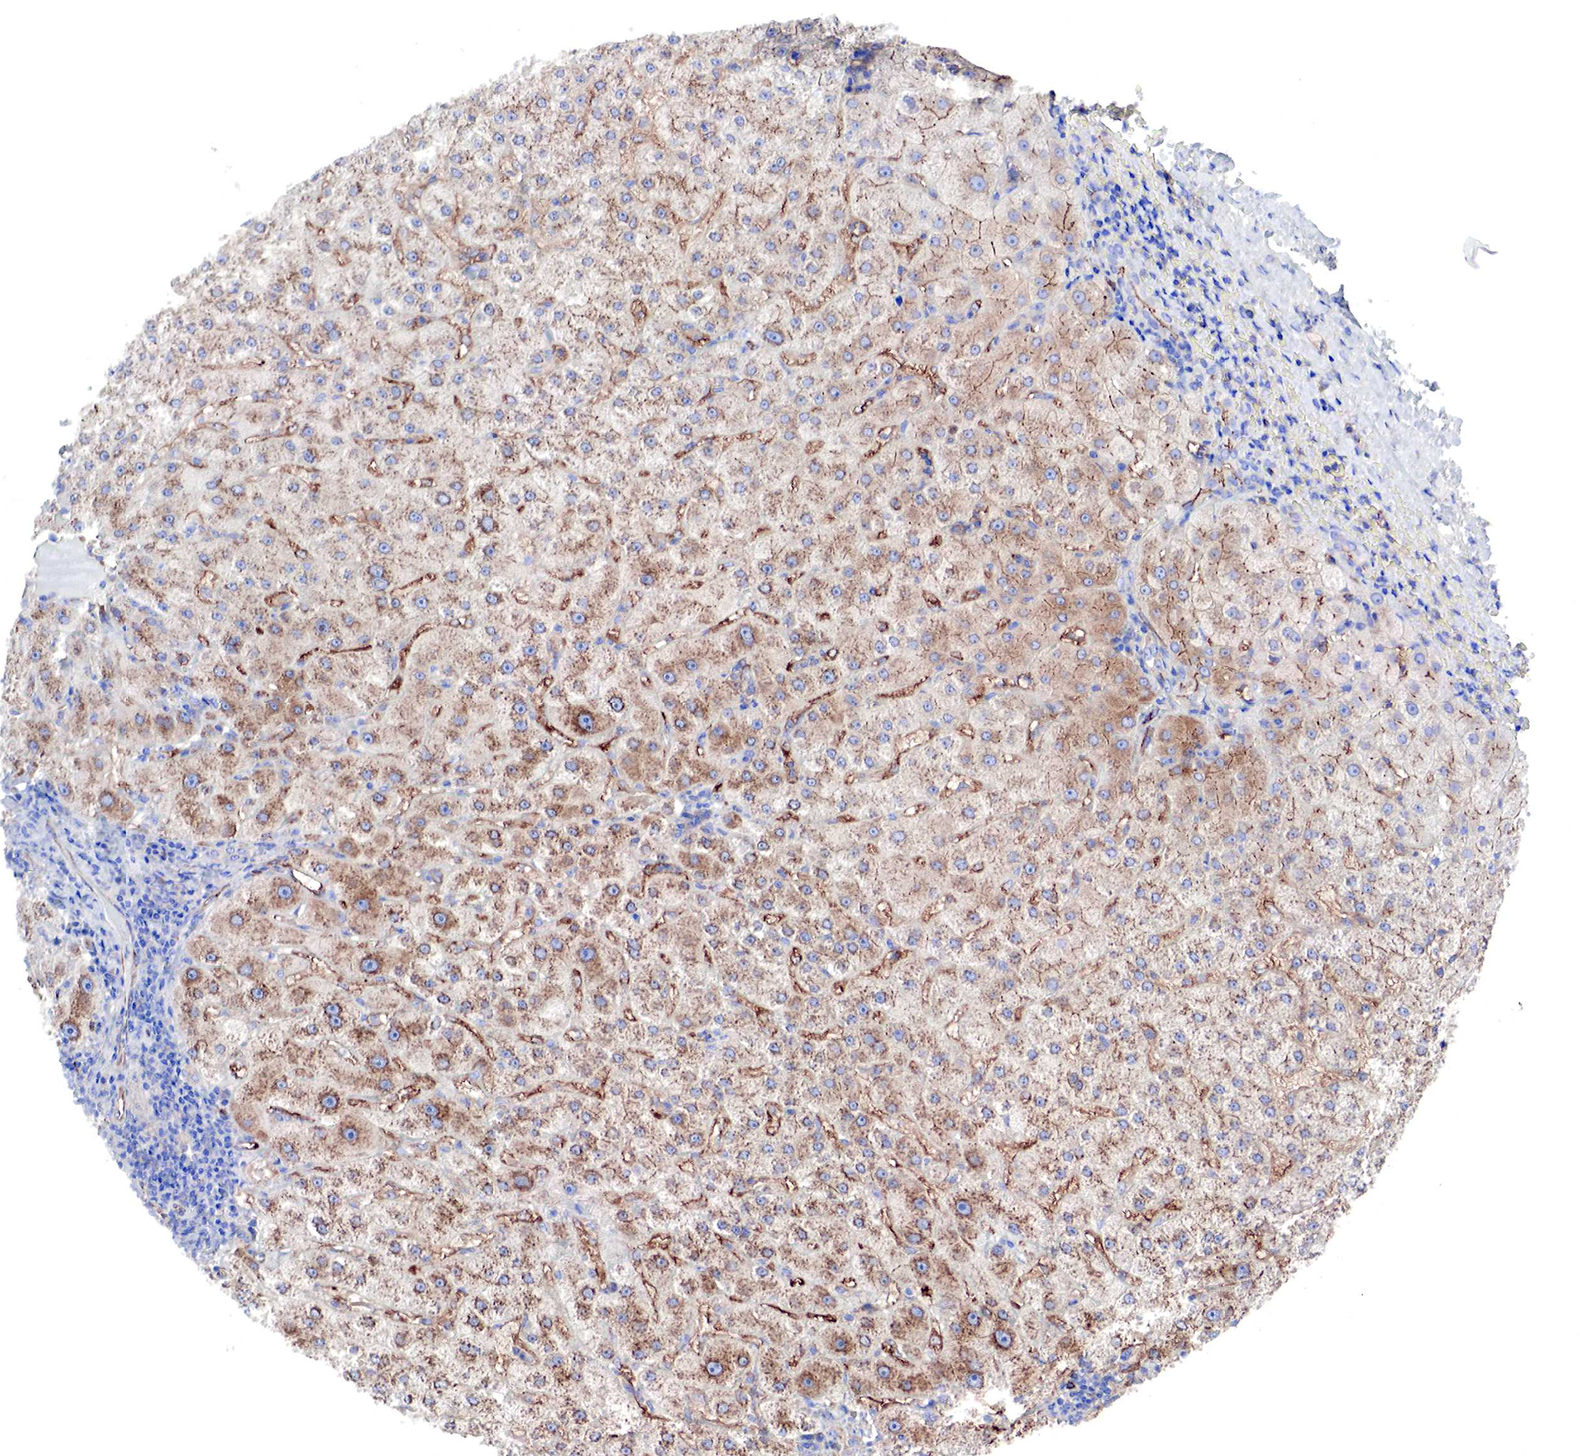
{"staining": {"intensity": "weak", "quantity": "<25%", "location": "cytoplasmic/membranous"}, "tissue": "liver", "cell_type": "Cholangiocytes", "image_type": "normal", "snomed": [{"axis": "morphology", "description": "Normal tissue, NOS"}, {"axis": "topography", "description": "Liver"}], "caption": "DAB immunohistochemical staining of normal human liver displays no significant positivity in cholangiocytes.", "gene": "MSN", "patient": {"sex": "female", "age": 79}}